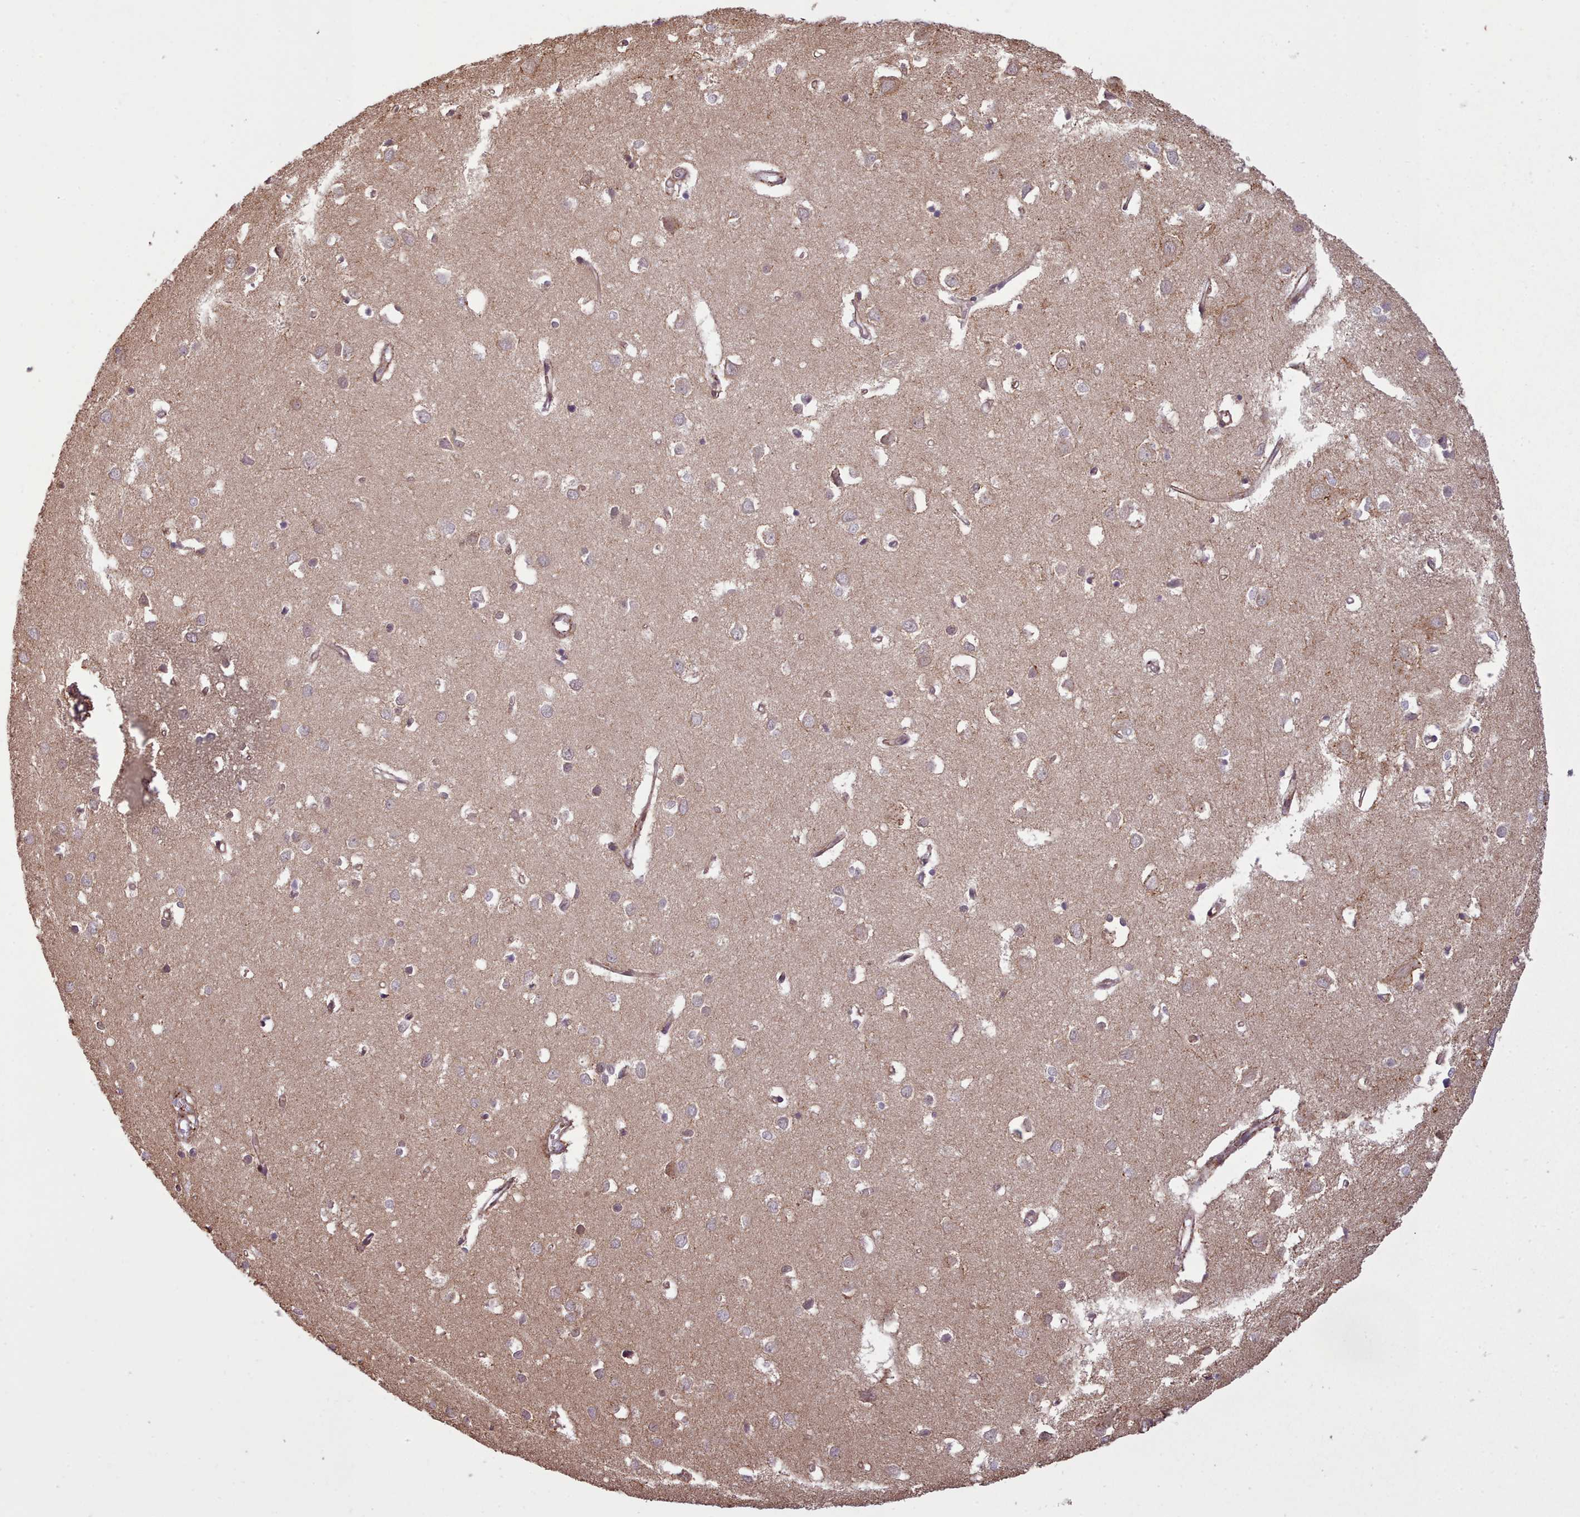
{"staining": {"intensity": "weak", "quantity": "<25%", "location": "cytoplasmic/membranous"}, "tissue": "cerebral cortex", "cell_type": "Endothelial cells", "image_type": "normal", "snomed": [{"axis": "morphology", "description": "Normal tissue, NOS"}, {"axis": "topography", "description": "Cerebral cortex"}], "caption": "Endothelial cells show no significant positivity in unremarkable cerebral cortex. (Immunohistochemistry (ihc), brightfield microscopy, high magnification).", "gene": "ZMYM4", "patient": {"sex": "female", "age": 64}}